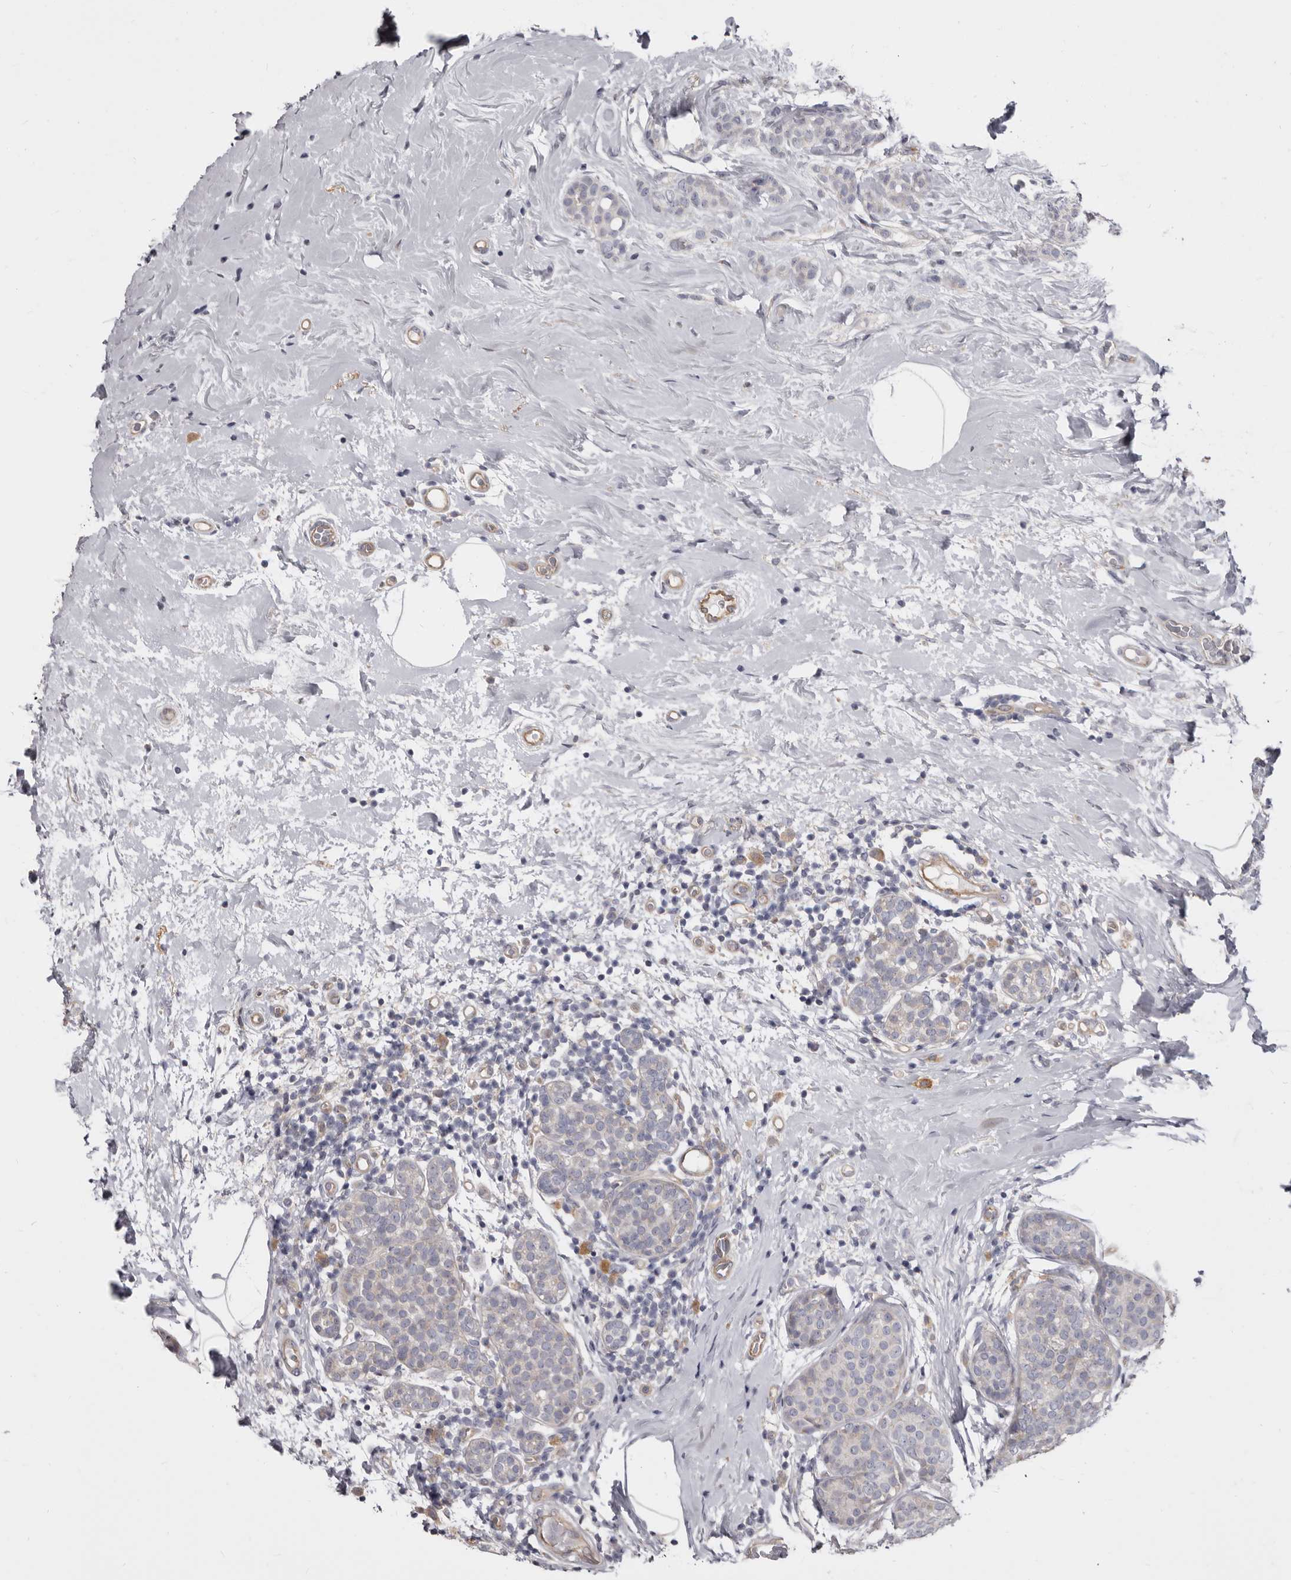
{"staining": {"intensity": "weak", "quantity": "<25%", "location": "cytoplasmic/membranous"}, "tissue": "breast cancer", "cell_type": "Tumor cells", "image_type": "cancer", "snomed": [{"axis": "morphology", "description": "Lobular carcinoma, in situ"}, {"axis": "morphology", "description": "Lobular carcinoma"}, {"axis": "topography", "description": "Breast"}], "caption": "This is an IHC image of human breast cancer. There is no positivity in tumor cells.", "gene": "FMO2", "patient": {"sex": "female", "age": 41}}